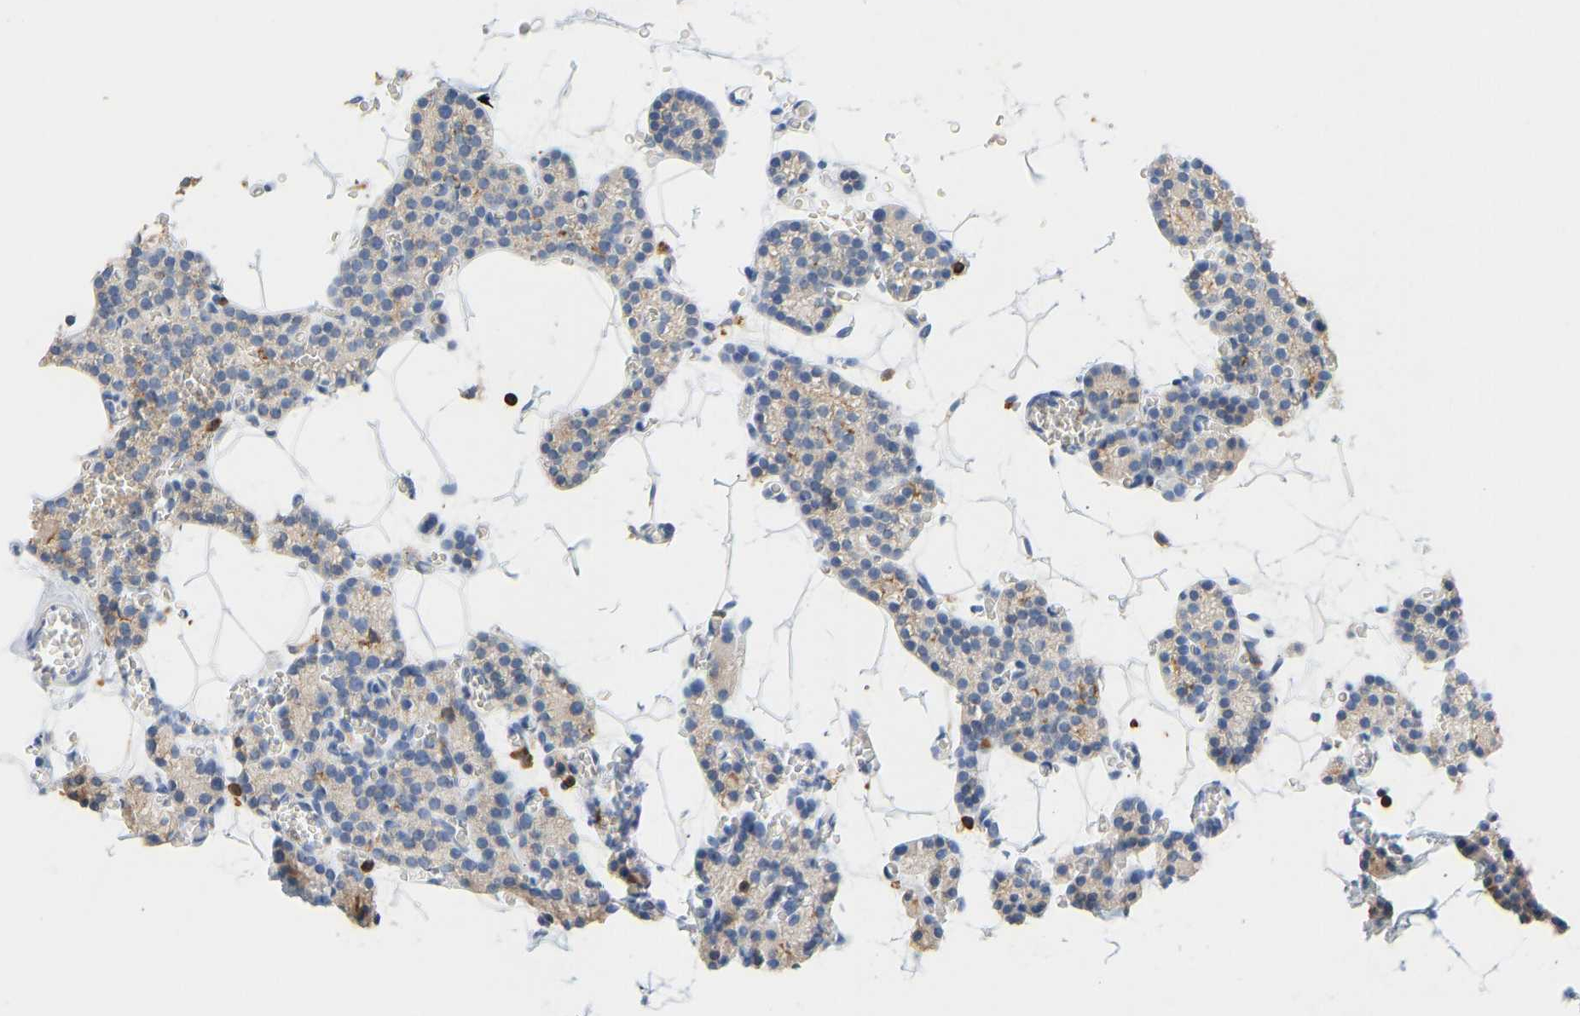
{"staining": {"intensity": "weak", "quantity": "<25%", "location": "cytoplasmic/membranous"}, "tissue": "parathyroid gland", "cell_type": "Glandular cells", "image_type": "normal", "snomed": [{"axis": "morphology", "description": "Normal tissue, NOS"}, {"axis": "morphology", "description": "Adenoma, NOS"}, {"axis": "topography", "description": "Parathyroid gland"}], "caption": "This is a photomicrograph of immunohistochemistry (IHC) staining of normal parathyroid gland, which shows no expression in glandular cells.", "gene": "EVL", "patient": {"sex": "female", "age": 58}}